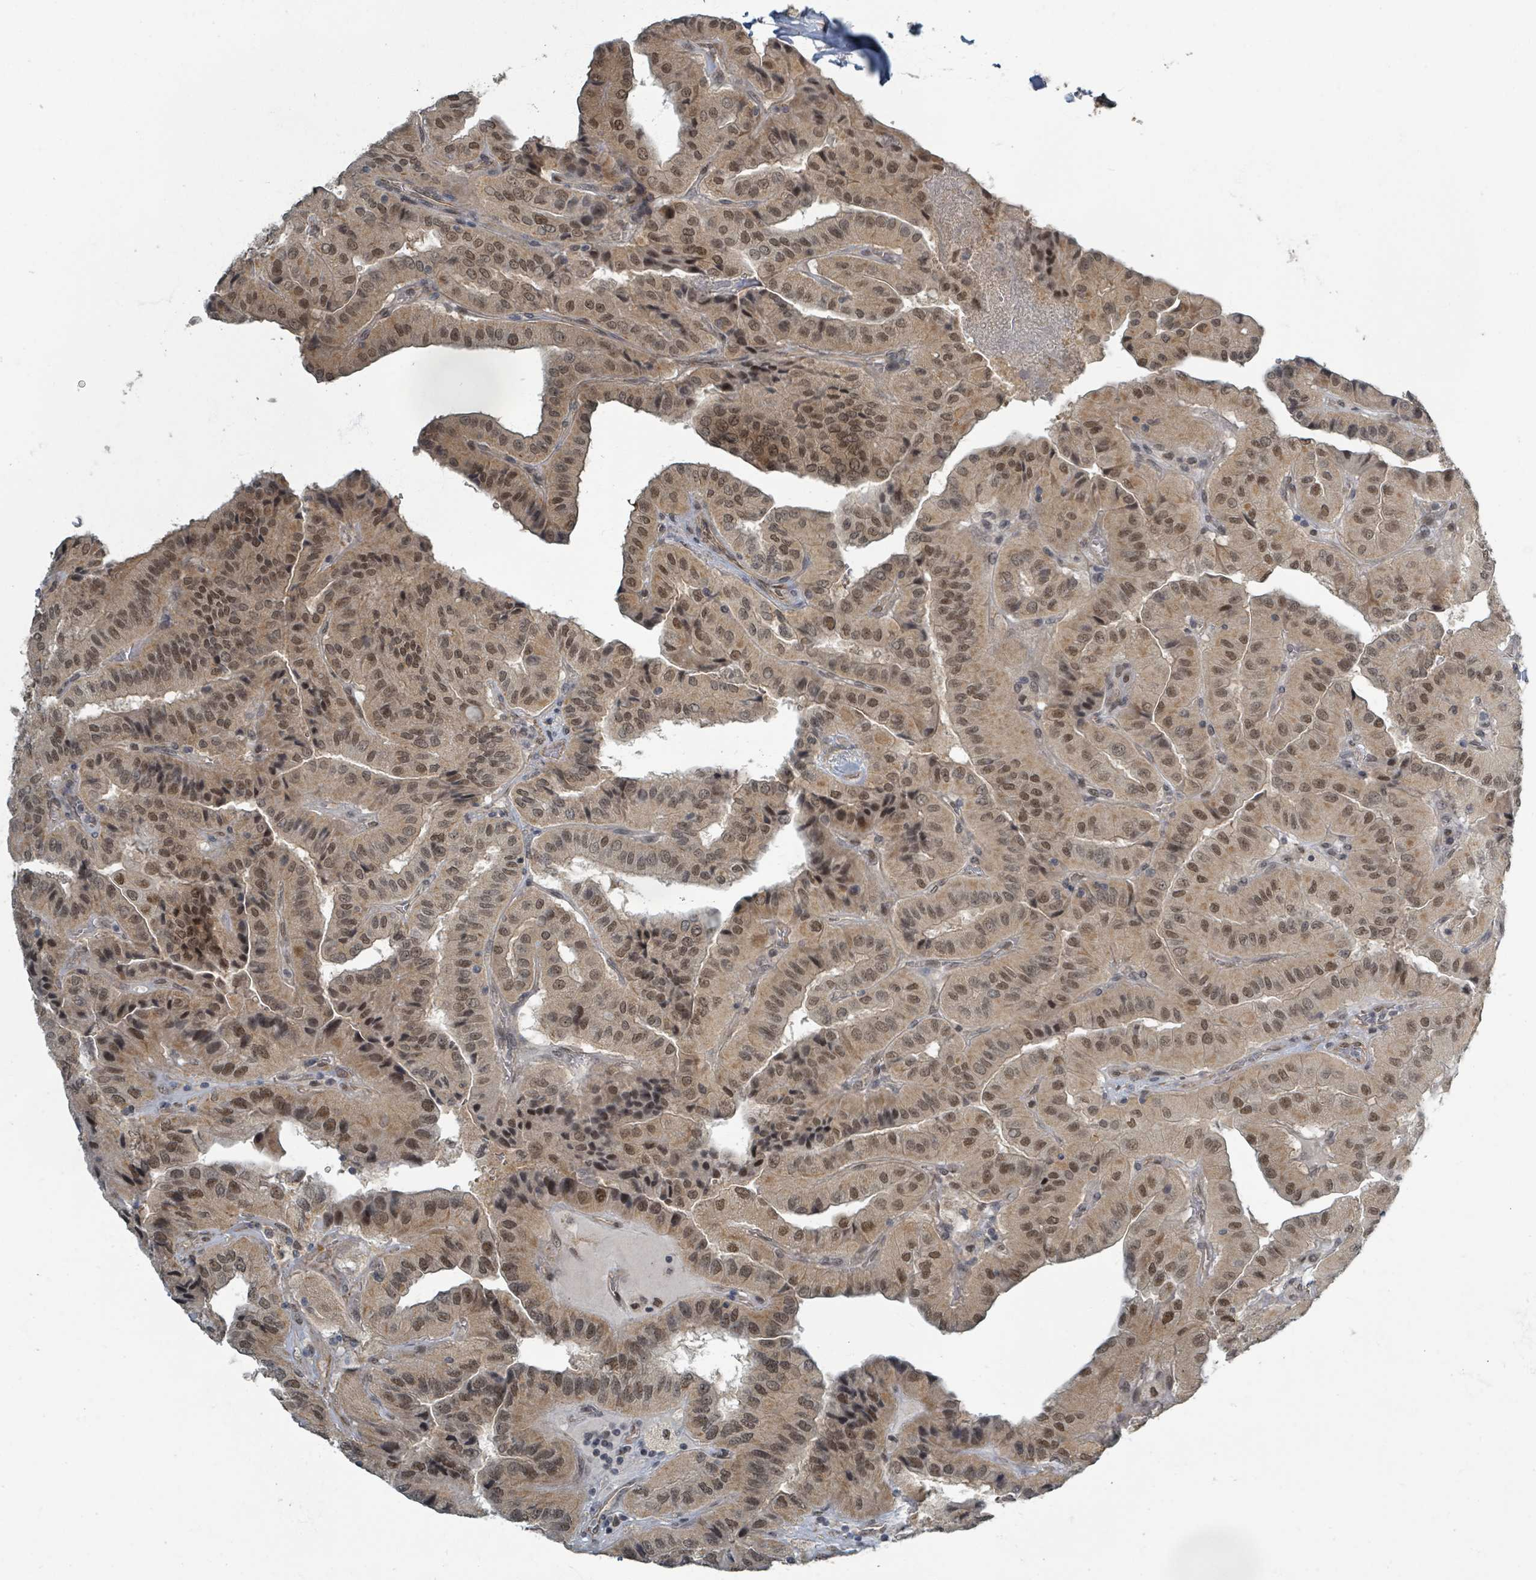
{"staining": {"intensity": "weak", "quantity": ">75%", "location": "cytoplasmic/membranous,nuclear"}, "tissue": "thyroid cancer", "cell_type": "Tumor cells", "image_type": "cancer", "snomed": [{"axis": "morphology", "description": "Normal tissue, NOS"}, {"axis": "morphology", "description": "Papillary adenocarcinoma, NOS"}, {"axis": "topography", "description": "Thyroid gland"}], "caption": "Immunohistochemical staining of human thyroid cancer demonstrates low levels of weak cytoplasmic/membranous and nuclear staining in about >75% of tumor cells.", "gene": "INTS15", "patient": {"sex": "female", "age": 59}}